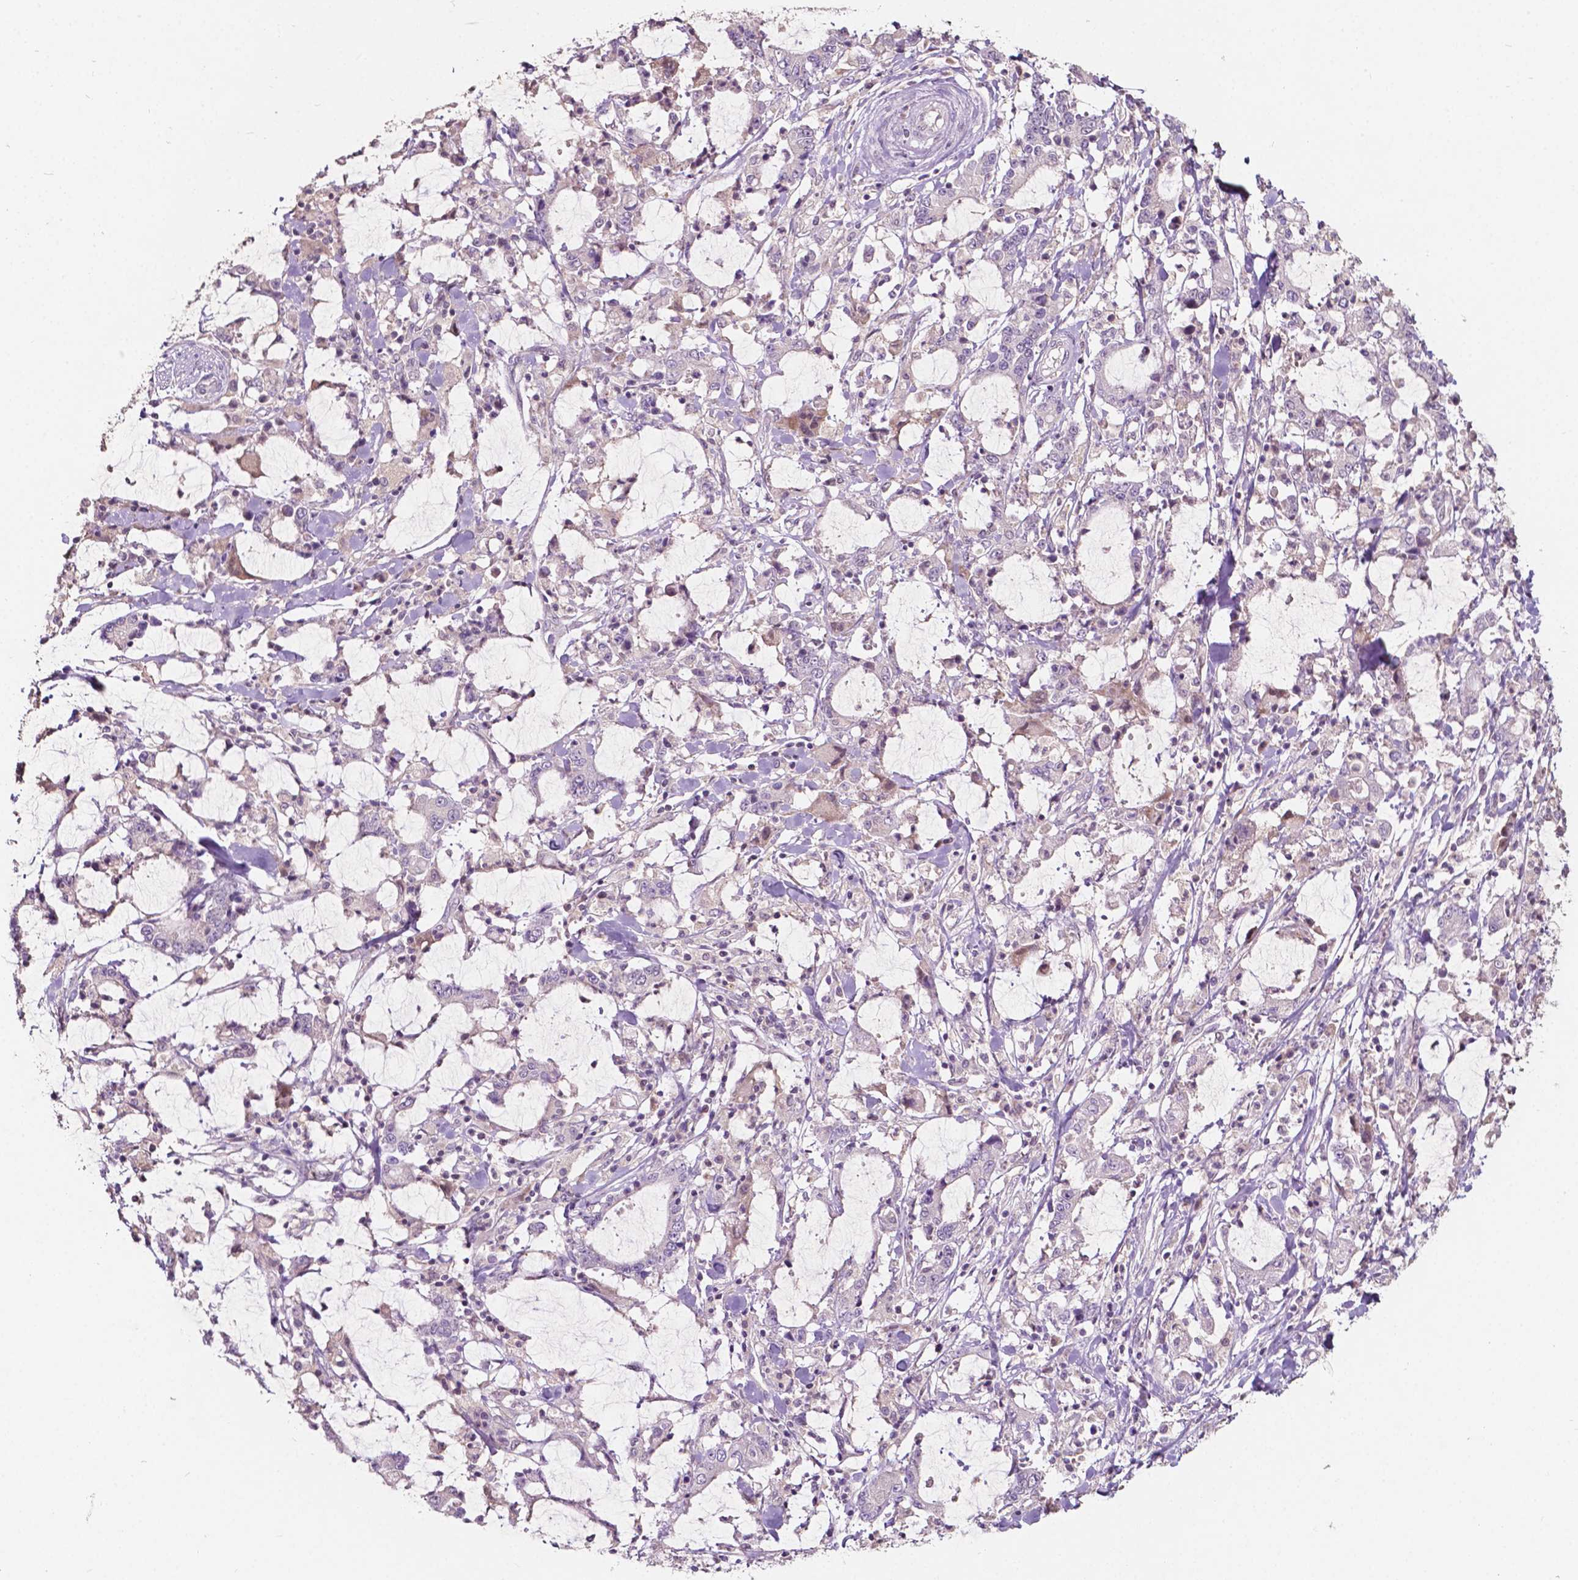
{"staining": {"intensity": "negative", "quantity": "none", "location": "none"}, "tissue": "stomach cancer", "cell_type": "Tumor cells", "image_type": "cancer", "snomed": [{"axis": "morphology", "description": "Adenocarcinoma, NOS"}, {"axis": "topography", "description": "Stomach, upper"}], "caption": "Tumor cells show no significant protein positivity in stomach adenocarcinoma.", "gene": "TM6SF2", "patient": {"sex": "male", "age": 68}}